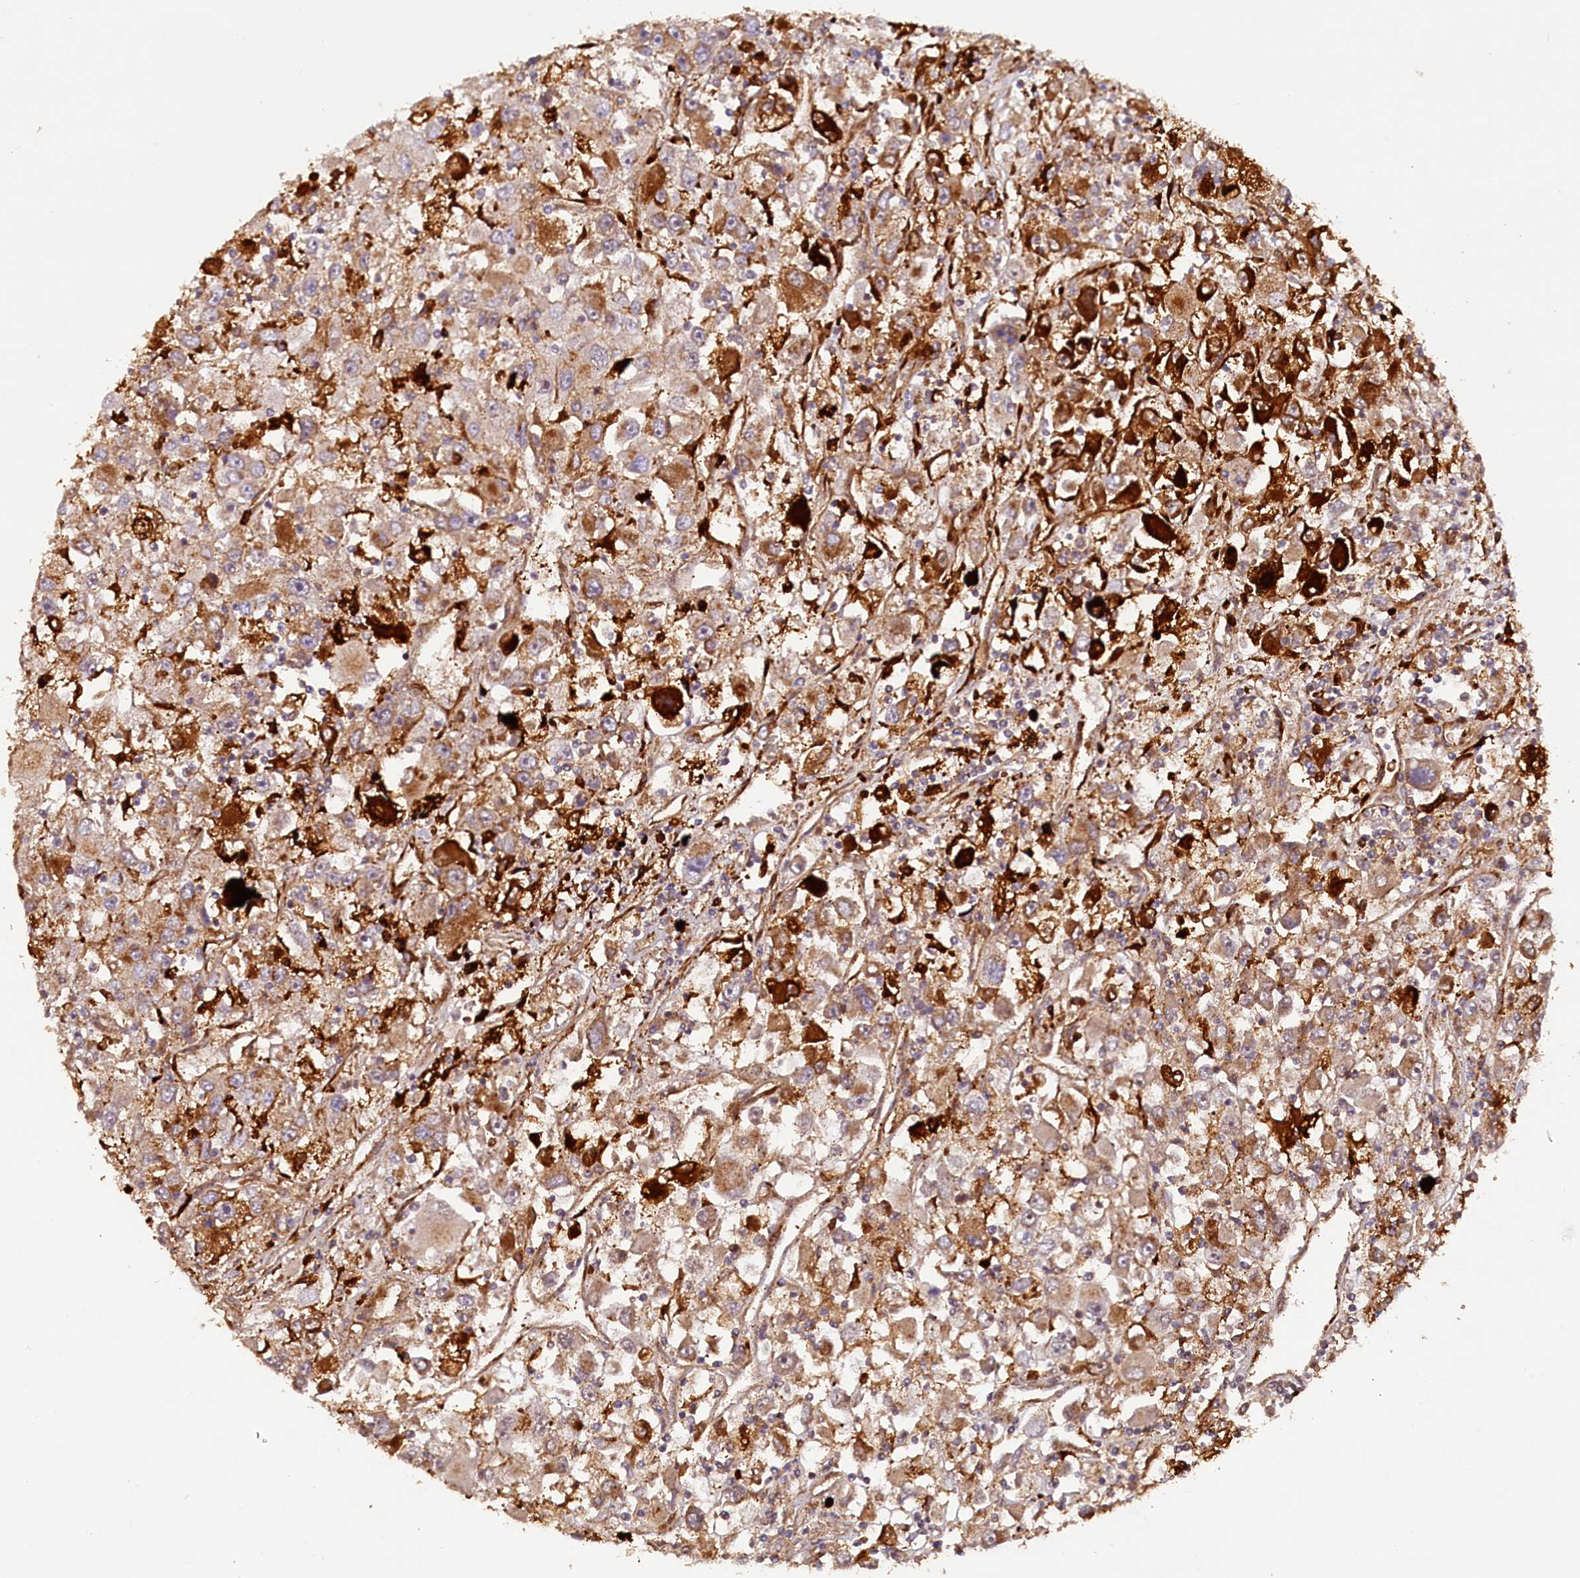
{"staining": {"intensity": "moderate", "quantity": ">75%", "location": "cytoplasmic/membranous"}, "tissue": "renal cancer", "cell_type": "Tumor cells", "image_type": "cancer", "snomed": [{"axis": "morphology", "description": "Adenocarcinoma, NOS"}, {"axis": "topography", "description": "Kidney"}], "caption": "Protein staining by immunohistochemistry (IHC) demonstrates moderate cytoplasmic/membranous expression in about >75% of tumor cells in renal adenocarcinoma. The staining is performed using DAB brown chromogen to label protein expression. The nuclei are counter-stained blue using hematoxylin.", "gene": "SHPRH", "patient": {"sex": "female", "age": 52}}